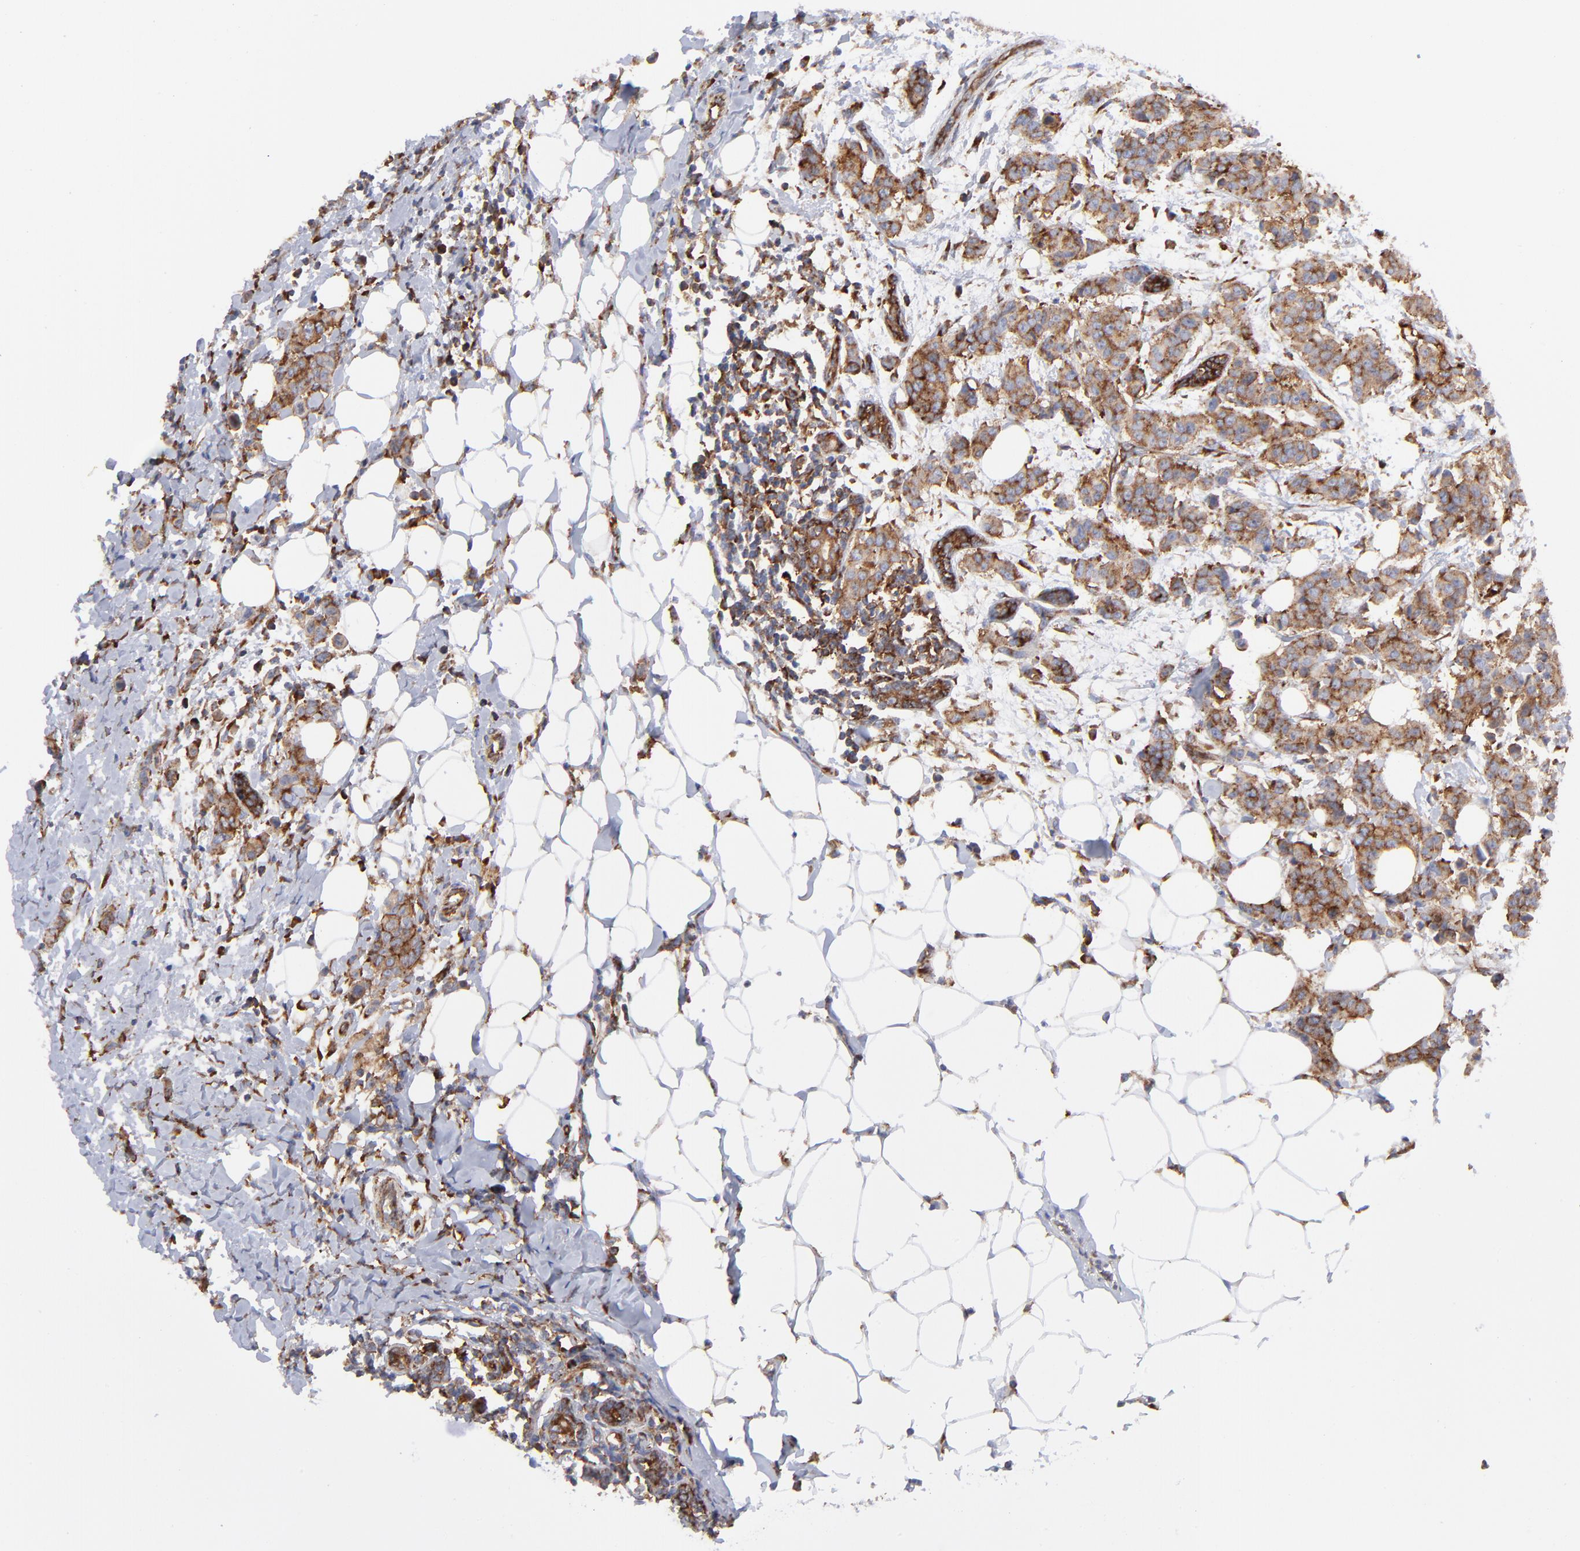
{"staining": {"intensity": "strong", "quantity": ">75%", "location": "cytoplasmic/membranous"}, "tissue": "breast cancer", "cell_type": "Tumor cells", "image_type": "cancer", "snomed": [{"axis": "morphology", "description": "Duct carcinoma"}, {"axis": "topography", "description": "Breast"}], "caption": "IHC image of neoplastic tissue: human breast cancer stained using immunohistochemistry exhibits high levels of strong protein expression localized specifically in the cytoplasmic/membranous of tumor cells, appearing as a cytoplasmic/membranous brown color.", "gene": "EIF2AK2", "patient": {"sex": "female", "age": 40}}